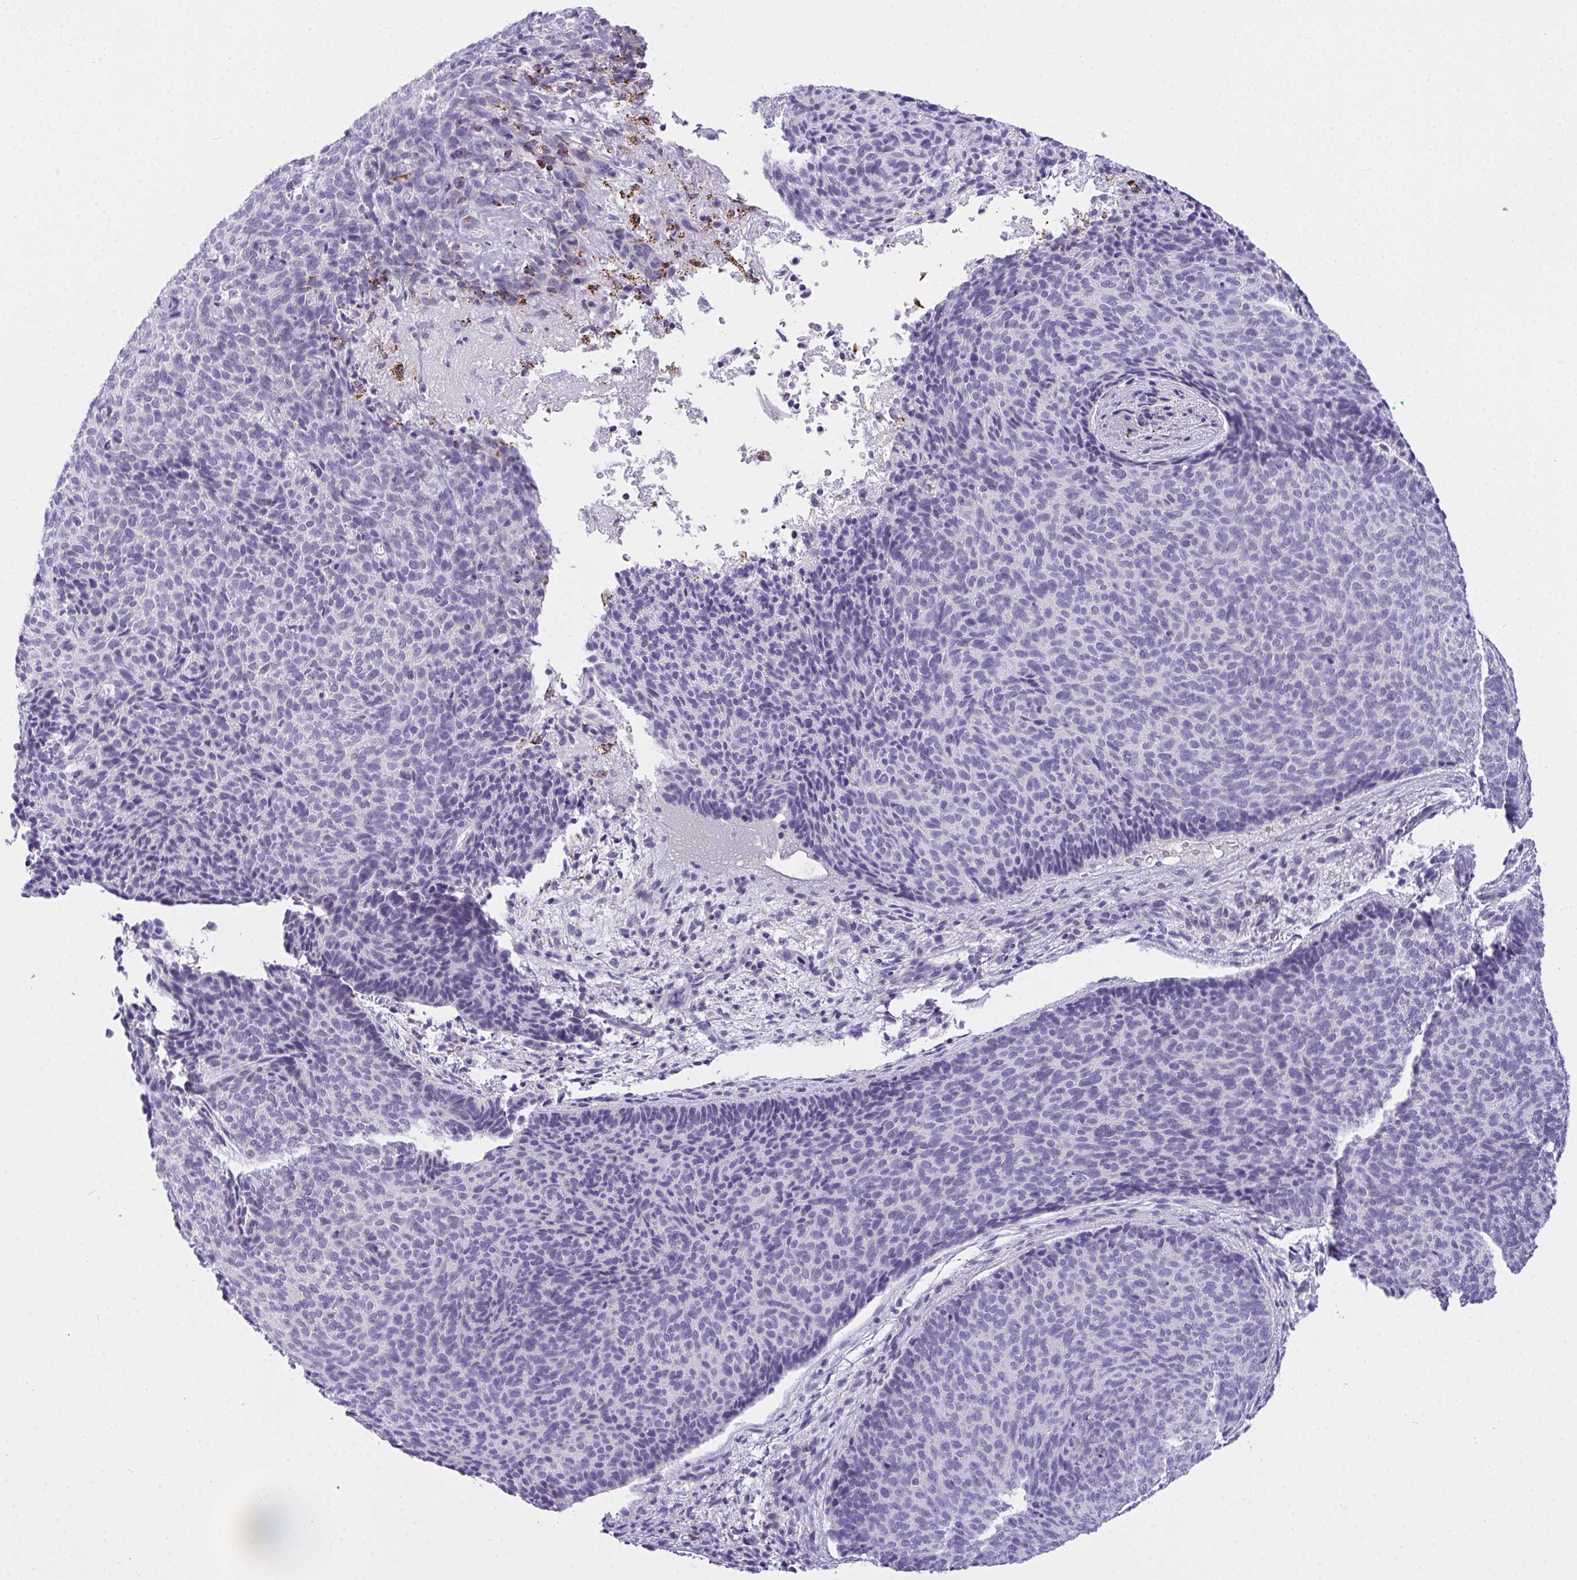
{"staining": {"intensity": "negative", "quantity": "none", "location": "none"}, "tissue": "skin cancer", "cell_type": "Tumor cells", "image_type": "cancer", "snomed": [{"axis": "morphology", "description": "Basal cell carcinoma"}, {"axis": "topography", "description": "Skin"}, {"axis": "topography", "description": "Skin of head"}], "caption": "Immunohistochemical staining of skin cancer (basal cell carcinoma) shows no significant expression in tumor cells.", "gene": "SEMA6B", "patient": {"sex": "female", "age": 92}}